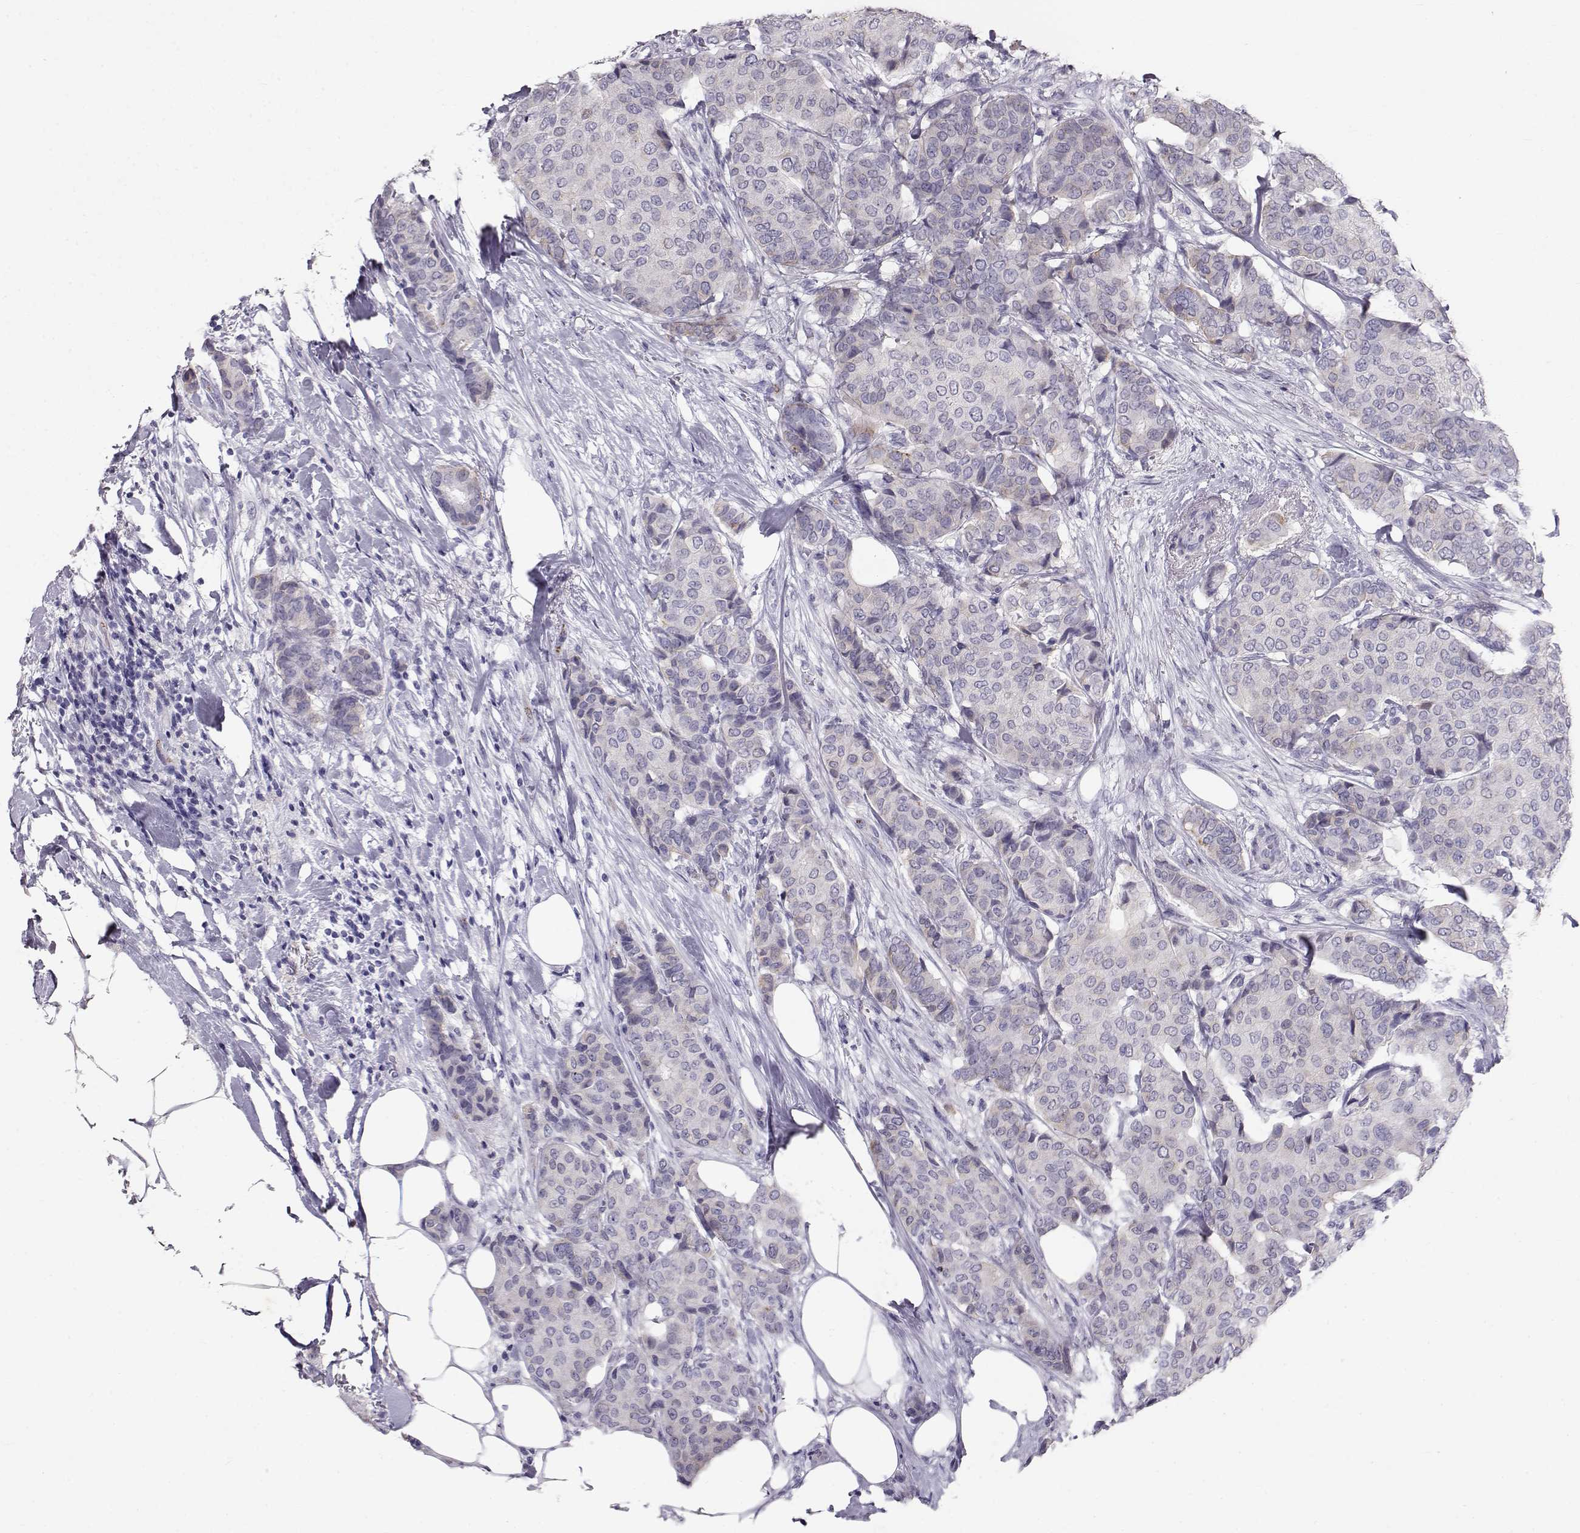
{"staining": {"intensity": "negative", "quantity": "none", "location": "none"}, "tissue": "breast cancer", "cell_type": "Tumor cells", "image_type": "cancer", "snomed": [{"axis": "morphology", "description": "Duct carcinoma"}, {"axis": "topography", "description": "Breast"}], "caption": "An immunohistochemistry (IHC) photomicrograph of invasive ductal carcinoma (breast) is shown. There is no staining in tumor cells of invasive ductal carcinoma (breast).", "gene": "RD3", "patient": {"sex": "female", "age": 75}}